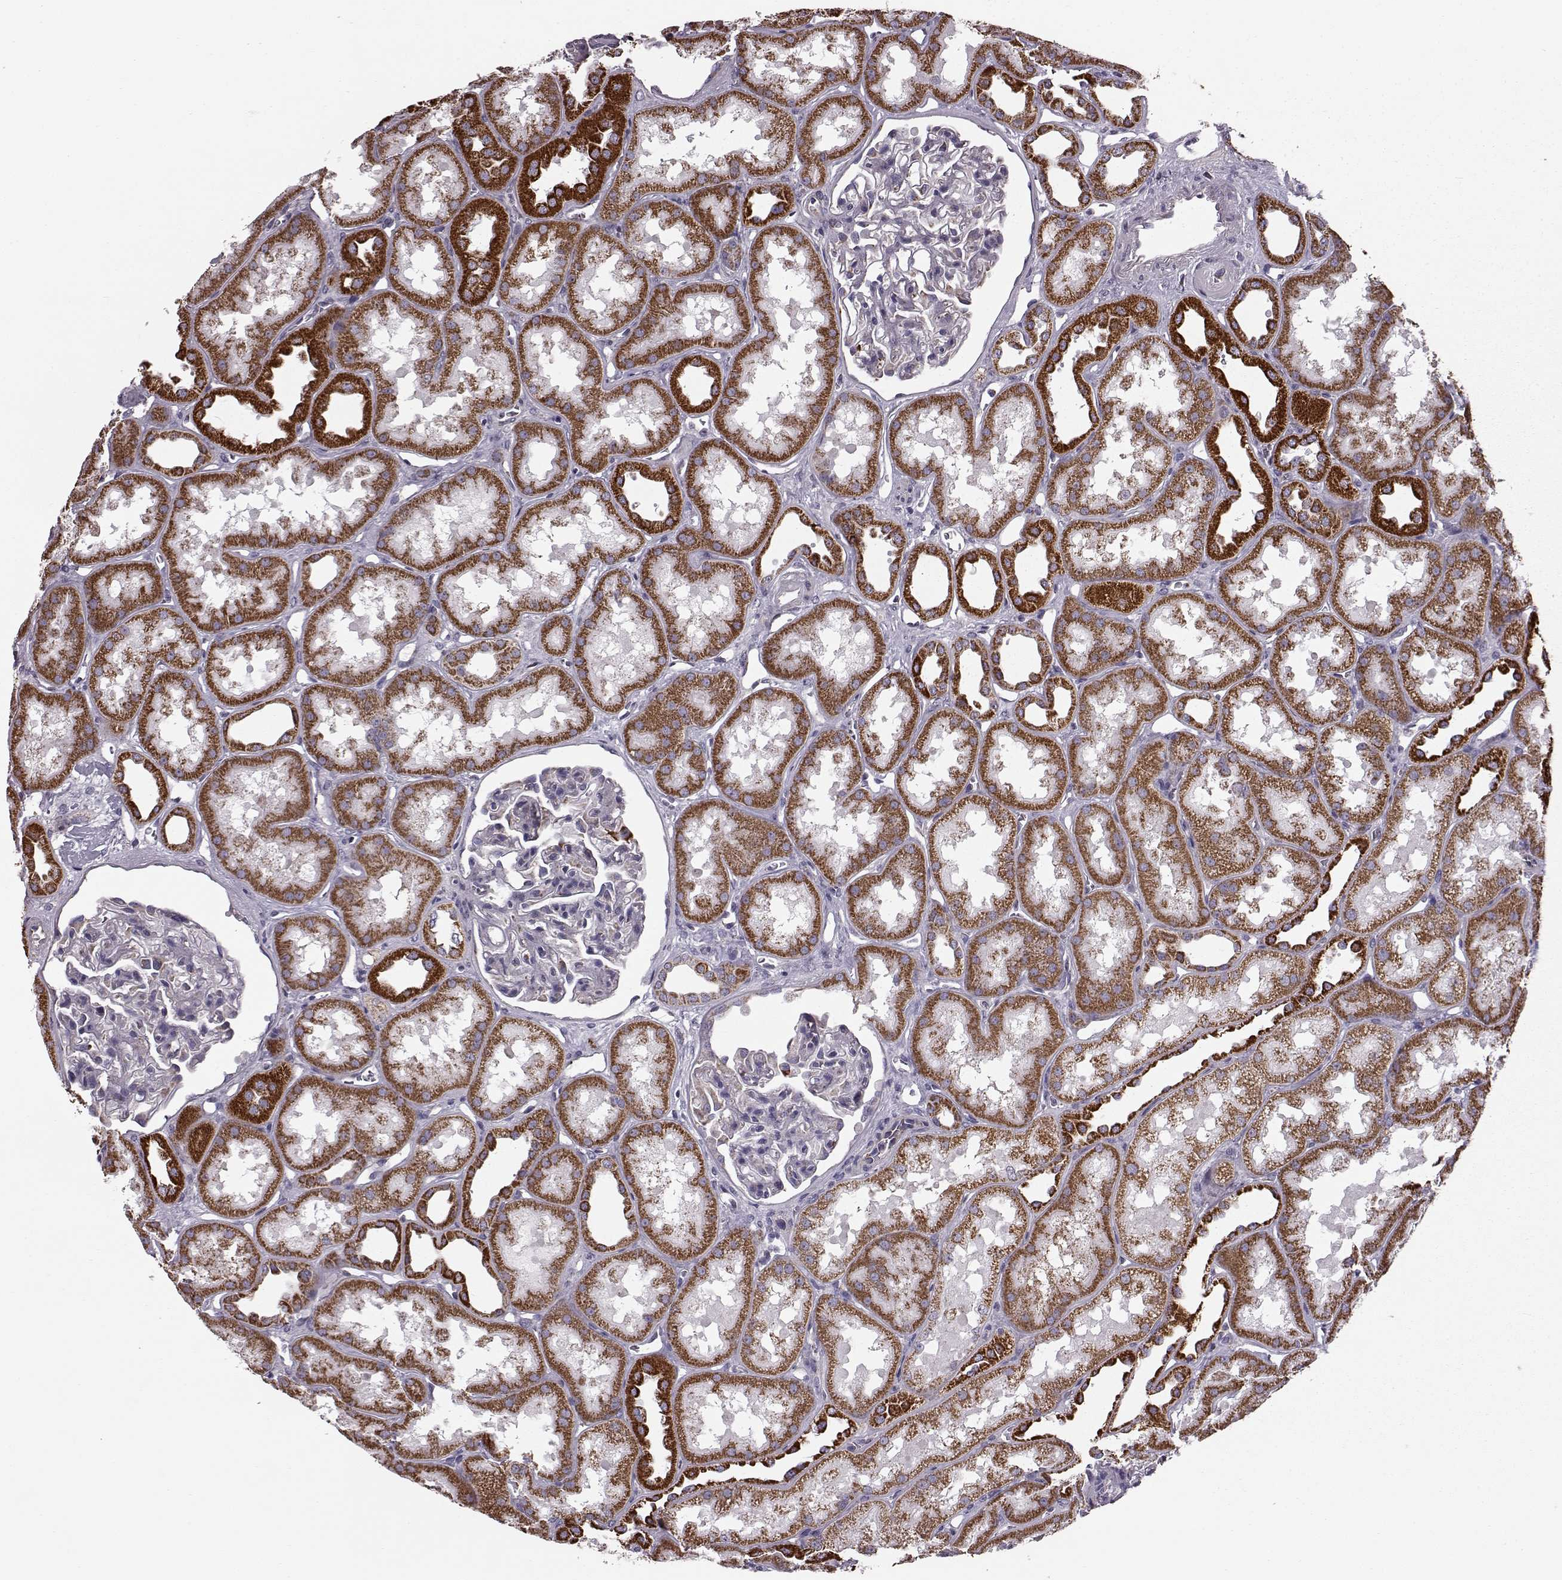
{"staining": {"intensity": "negative", "quantity": "none", "location": "none"}, "tissue": "kidney", "cell_type": "Cells in glomeruli", "image_type": "normal", "snomed": [{"axis": "morphology", "description": "Normal tissue, NOS"}, {"axis": "topography", "description": "Kidney"}], "caption": "Immunohistochemistry image of unremarkable kidney stained for a protein (brown), which shows no positivity in cells in glomeruli. (IHC, brightfield microscopy, high magnification).", "gene": "FAM8A1", "patient": {"sex": "male", "age": 61}}